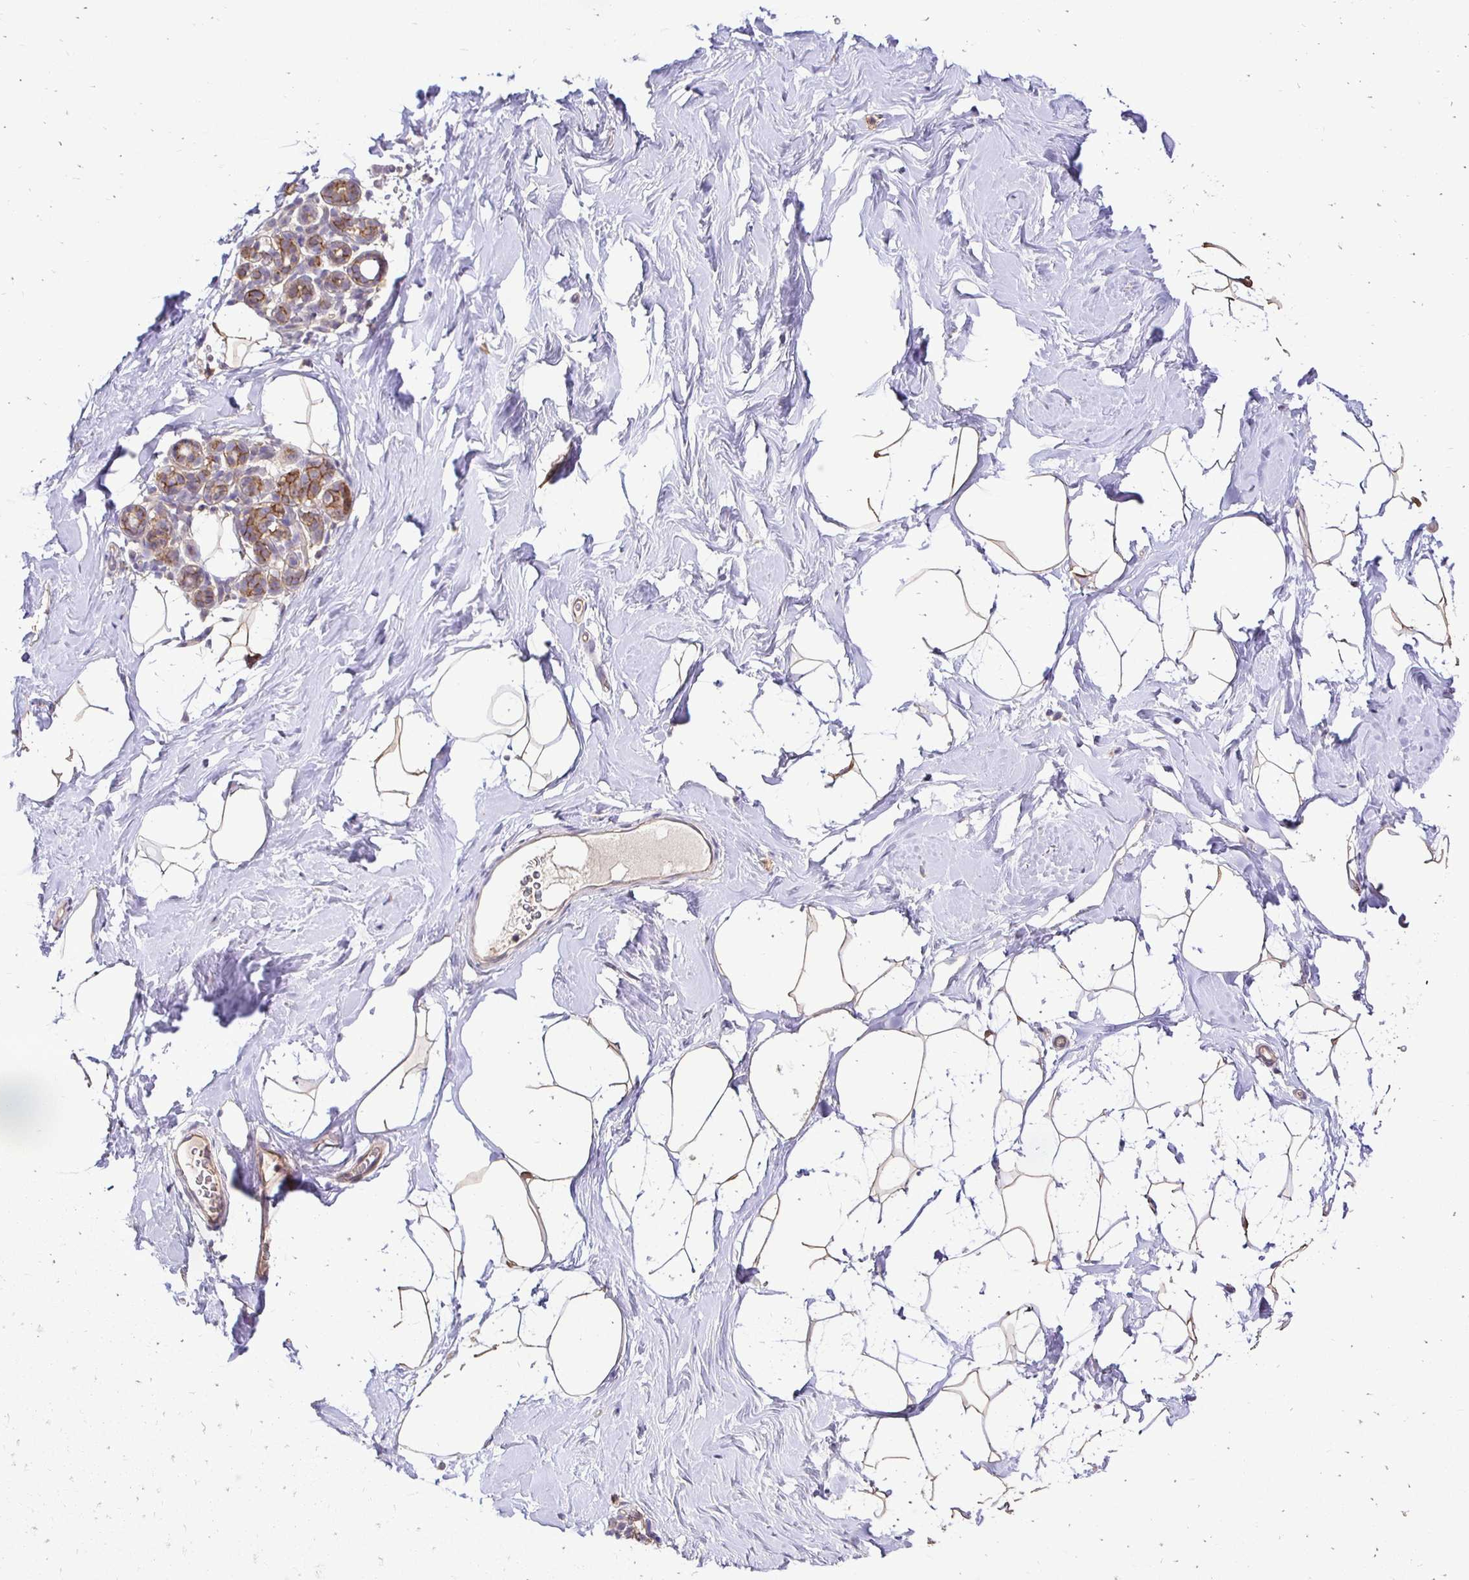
{"staining": {"intensity": "weak", "quantity": "25%-75%", "location": "cytoplasmic/membranous"}, "tissue": "breast", "cell_type": "Adipocytes", "image_type": "normal", "snomed": [{"axis": "morphology", "description": "Normal tissue, NOS"}, {"axis": "topography", "description": "Breast"}], "caption": "Brown immunohistochemical staining in normal human breast exhibits weak cytoplasmic/membranous expression in about 25%-75% of adipocytes. The staining is performed using DAB (3,3'-diaminobenzidine) brown chromogen to label protein expression. The nuclei are counter-stained blue using hematoxylin.", "gene": "SLC9A1", "patient": {"sex": "female", "age": 32}}